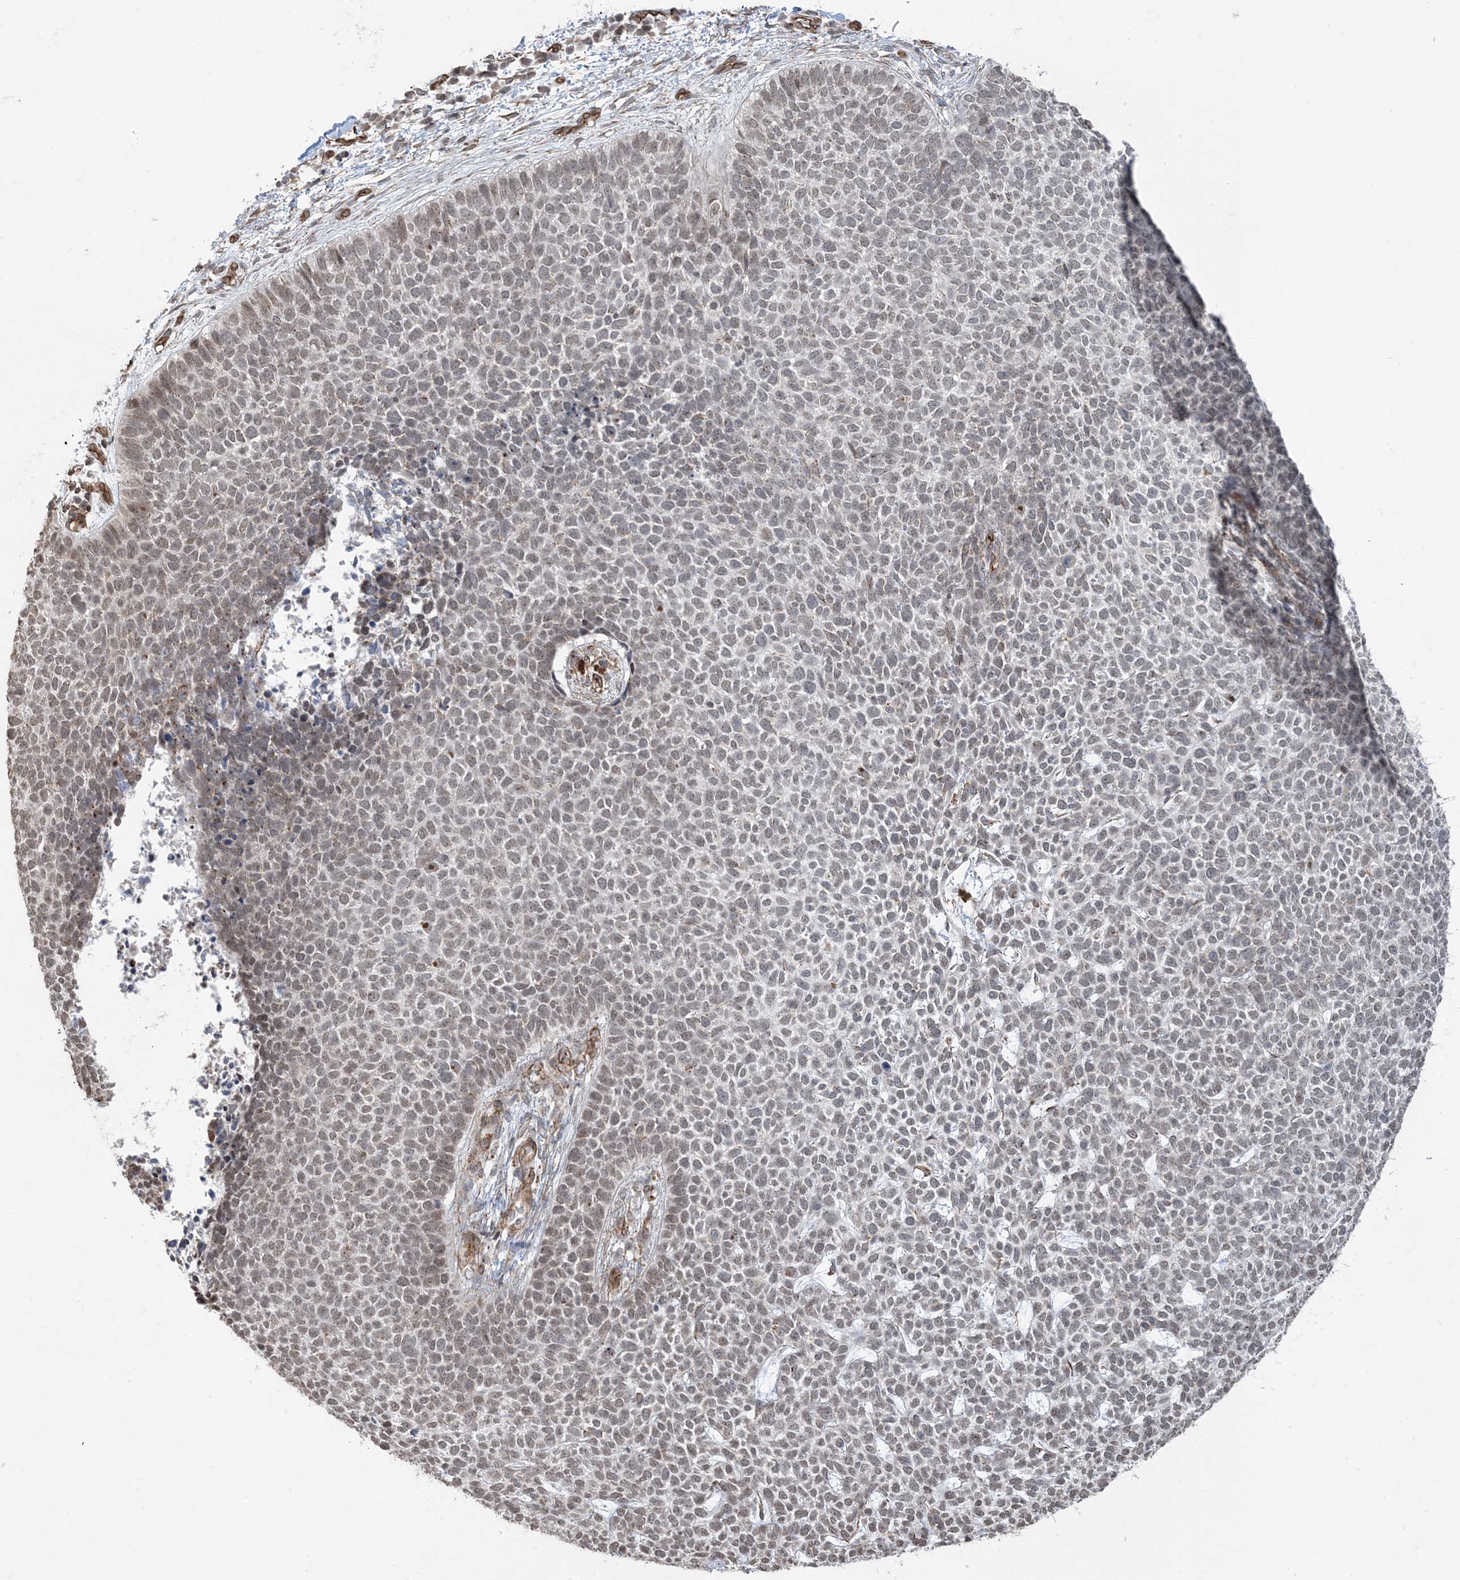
{"staining": {"intensity": "weak", "quantity": "<25%", "location": "nuclear"}, "tissue": "skin cancer", "cell_type": "Tumor cells", "image_type": "cancer", "snomed": [{"axis": "morphology", "description": "Basal cell carcinoma"}, {"axis": "topography", "description": "Skin"}], "caption": "This is an IHC micrograph of human skin cancer. There is no expression in tumor cells.", "gene": "CHCHD4", "patient": {"sex": "female", "age": 84}}